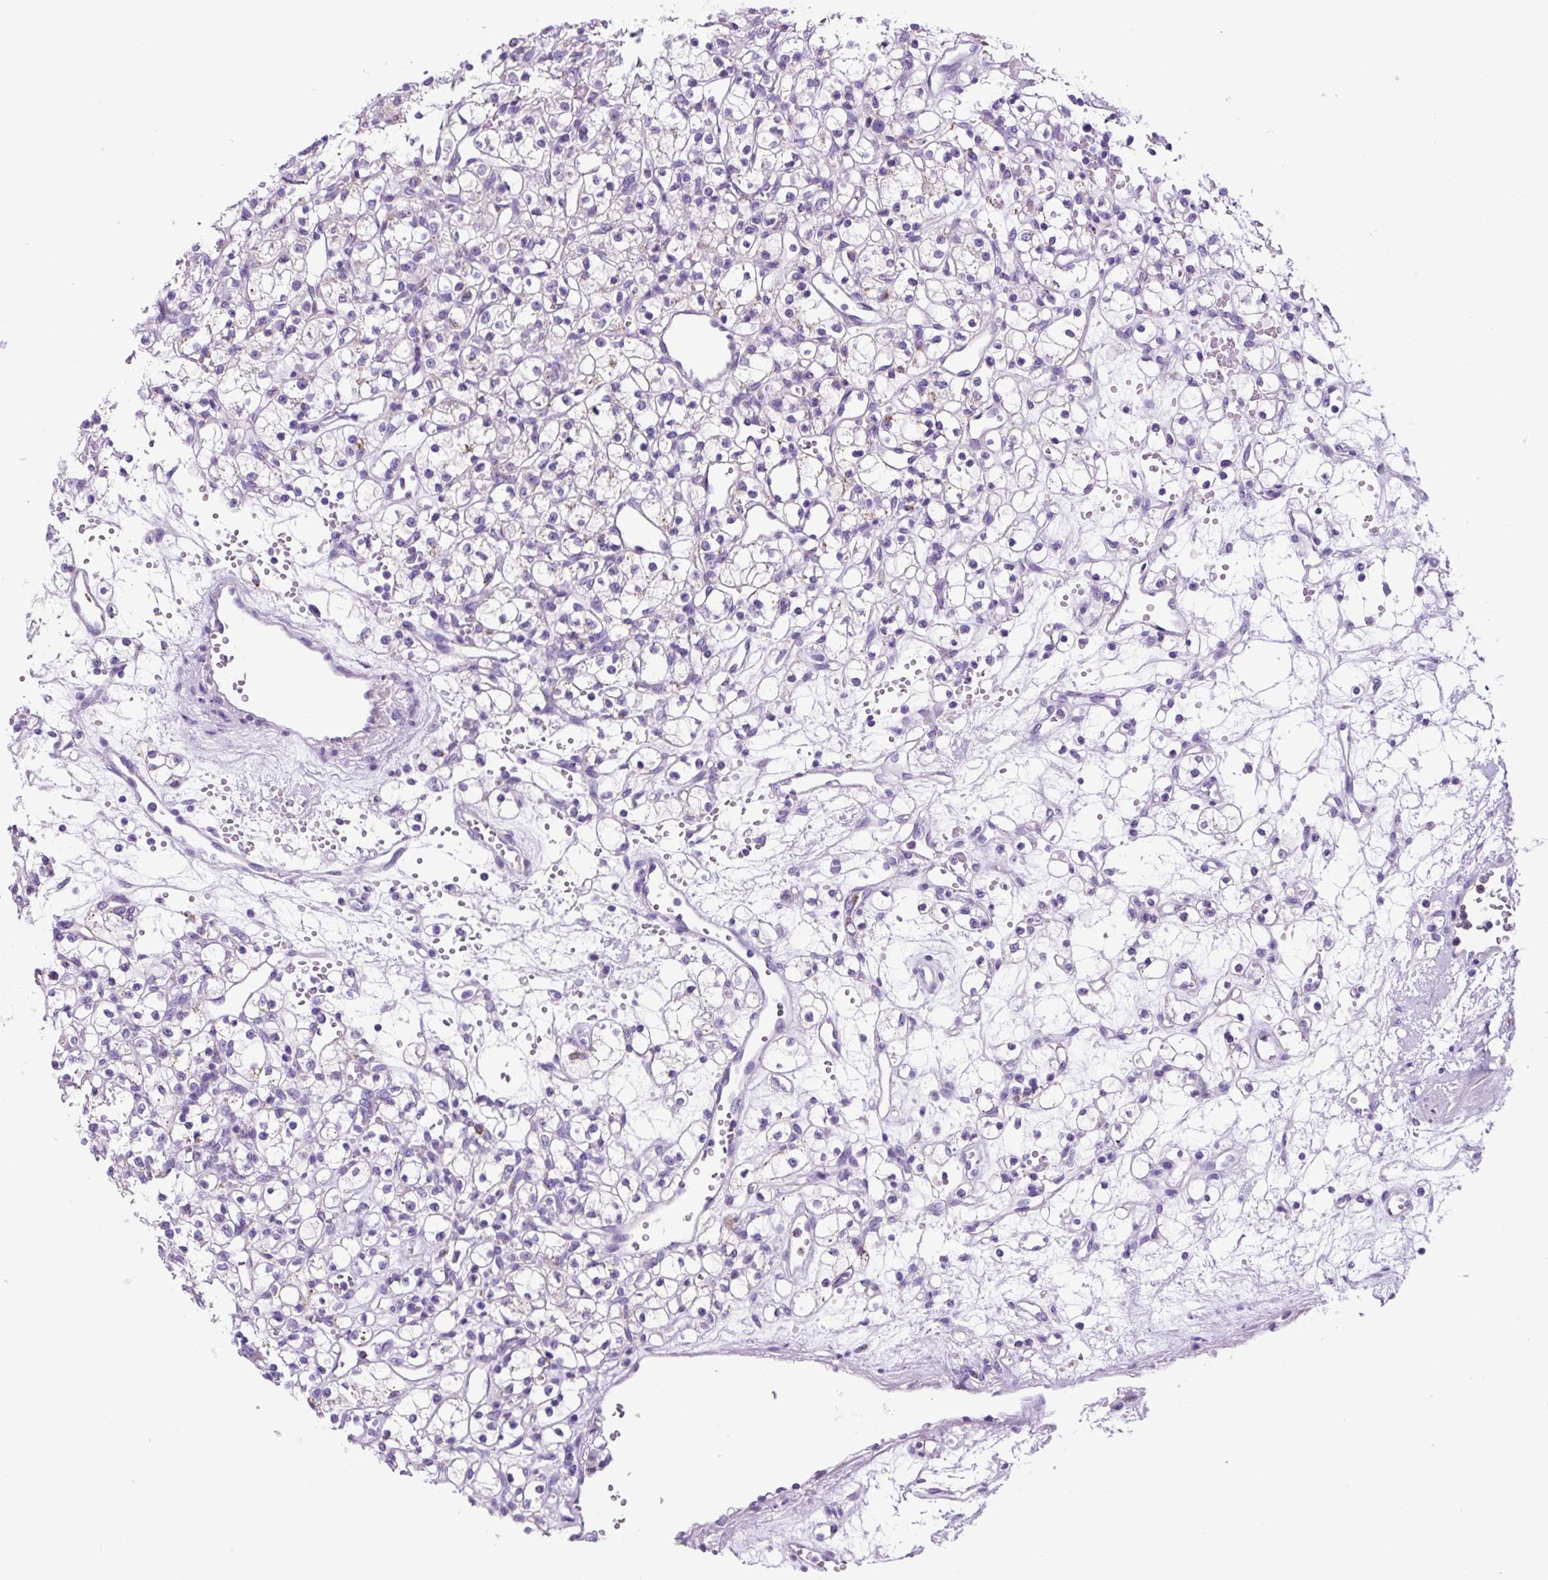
{"staining": {"intensity": "negative", "quantity": "none", "location": "none"}, "tissue": "renal cancer", "cell_type": "Tumor cells", "image_type": "cancer", "snomed": [{"axis": "morphology", "description": "Adenocarcinoma, NOS"}, {"axis": "topography", "description": "Kidney"}], "caption": "This is an IHC photomicrograph of renal cancer. There is no expression in tumor cells.", "gene": "LCN10", "patient": {"sex": "female", "age": 59}}